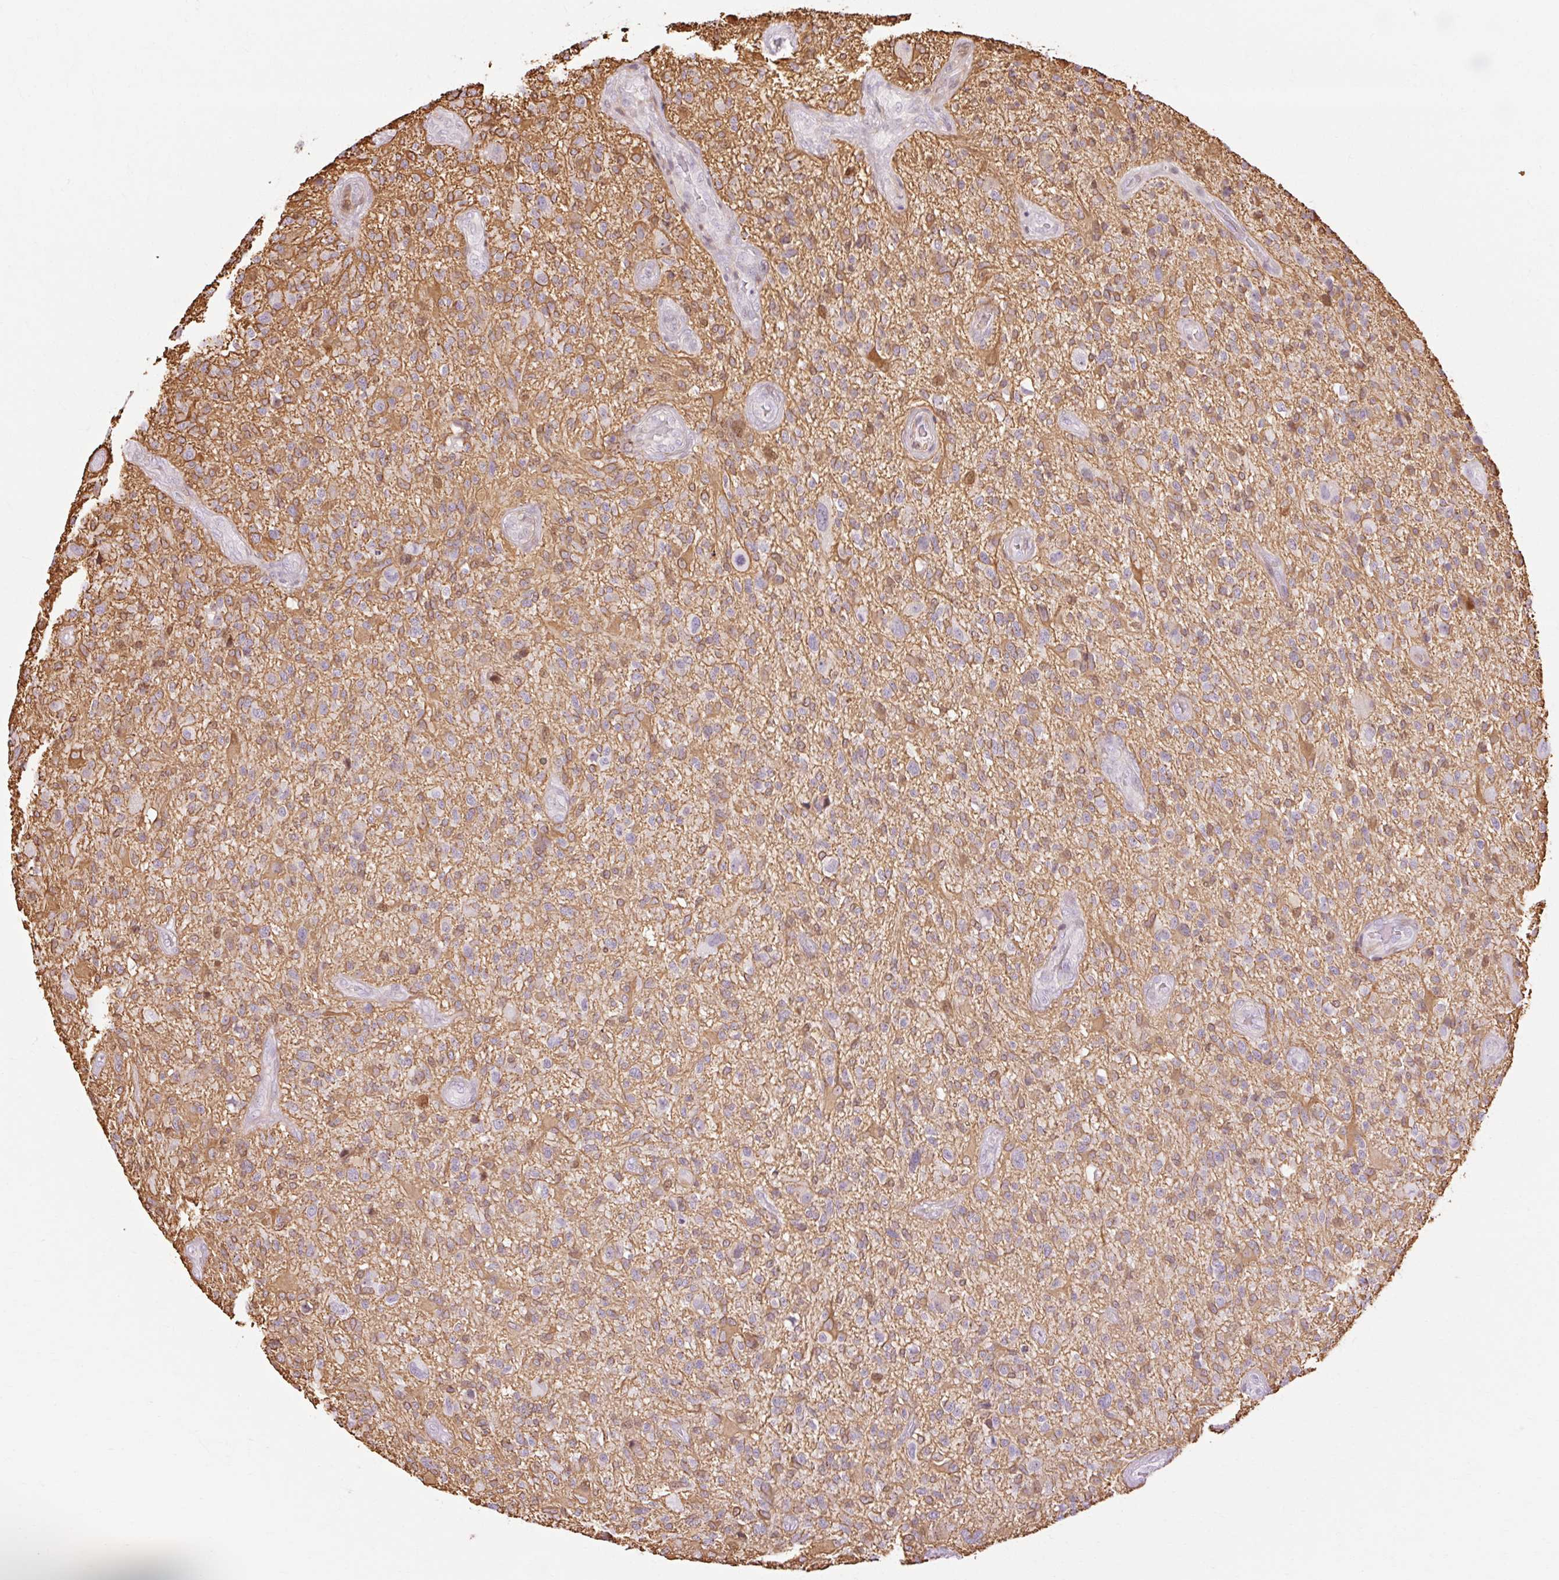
{"staining": {"intensity": "negative", "quantity": "none", "location": "none"}, "tissue": "glioma", "cell_type": "Tumor cells", "image_type": "cancer", "snomed": [{"axis": "morphology", "description": "Glioma, malignant, High grade"}, {"axis": "topography", "description": "Brain"}], "caption": "Immunohistochemistry (IHC) of human malignant glioma (high-grade) exhibits no expression in tumor cells.", "gene": "C3orf49", "patient": {"sex": "male", "age": 47}}